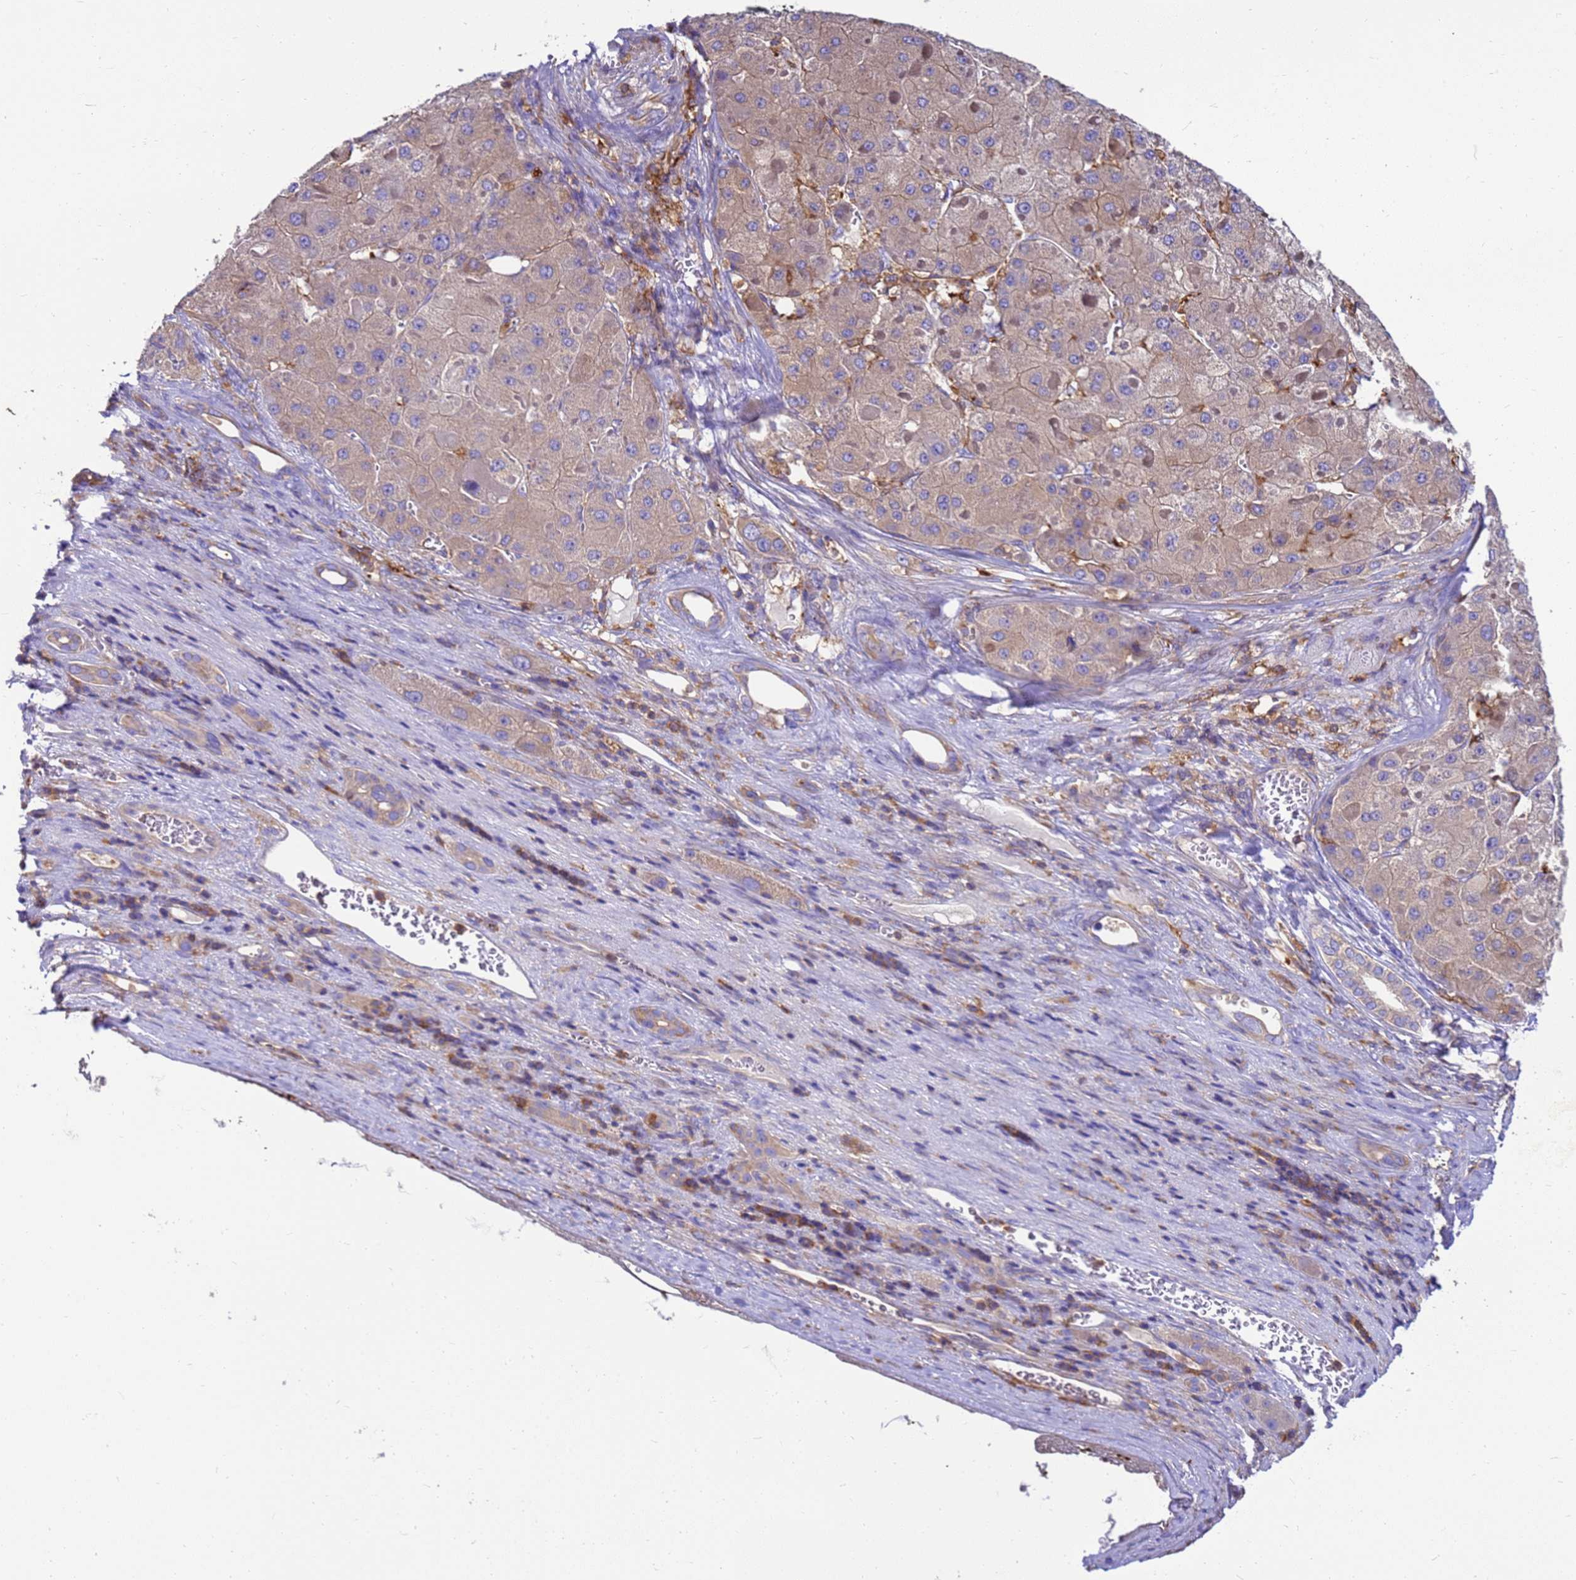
{"staining": {"intensity": "weak", "quantity": "<25%", "location": "cytoplasmic/membranous"}, "tissue": "liver cancer", "cell_type": "Tumor cells", "image_type": "cancer", "snomed": [{"axis": "morphology", "description": "Carcinoma, Hepatocellular, NOS"}, {"axis": "topography", "description": "Liver"}], "caption": "Micrograph shows no significant protein staining in tumor cells of hepatocellular carcinoma (liver).", "gene": "ZNF235", "patient": {"sex": "female", "age": 73}}